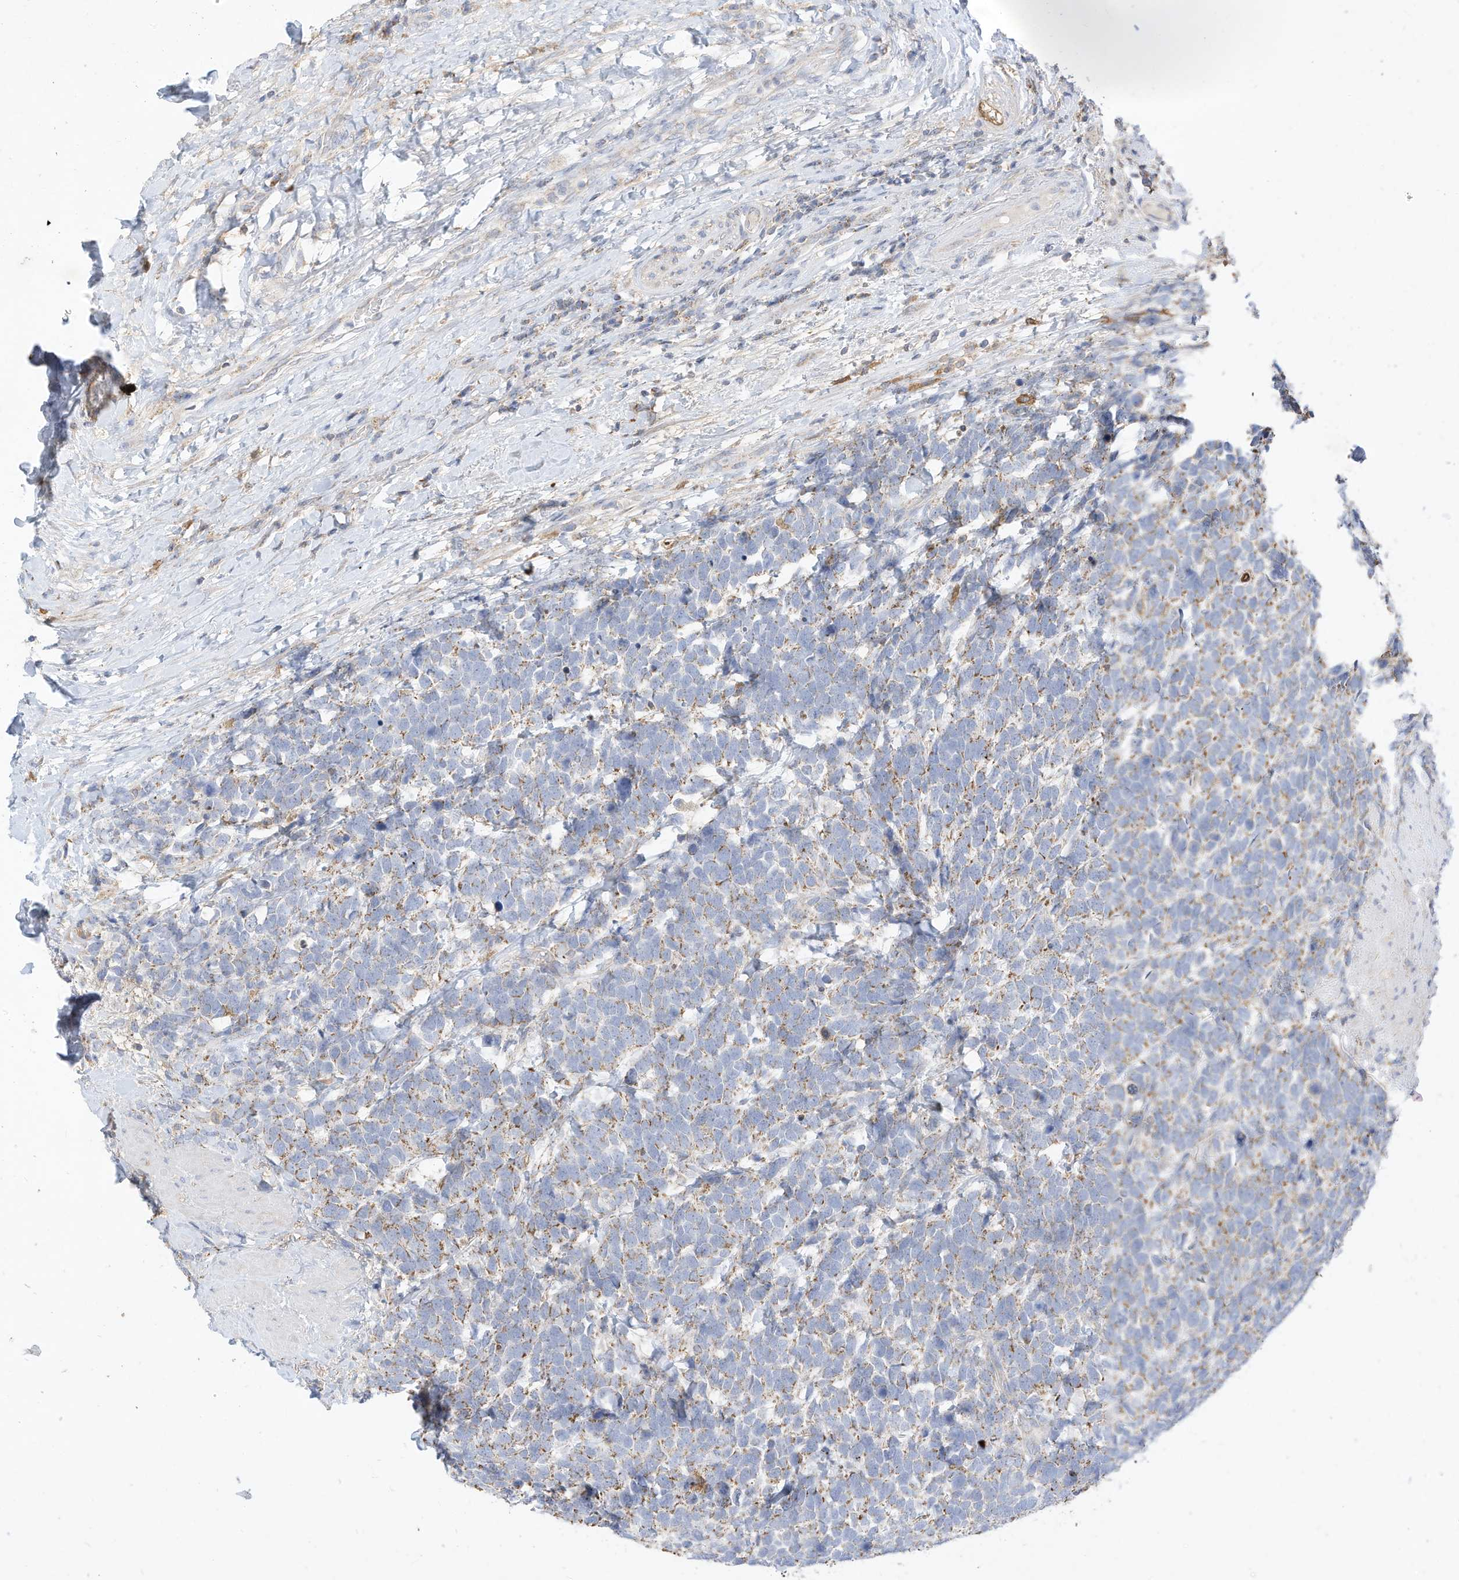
{"staining": {"intensity": "weak", "quantity": ">75%", "location": "cytoplasmic/membranous"}, "tissue": "urothelial cancer", "cell_type": "Tumor cells", "image_type": "cancer", "snomed": [{"axis": "morphology", "description": "Urothelial carcinoma, High grade"}, {"axis": "topography", "description": "Urinary bladder"}], "caption": "Immunohistochemical staining of human urothelial carcinoma (high-grade) exhibits weak cytoplasmic/membranous protein expression in about >75% of tumor cells. (DAB IHC with brightfield microscopy, high magnification).", "gene": "RHOH", "patient": {"sex": "female", "age": 82}}